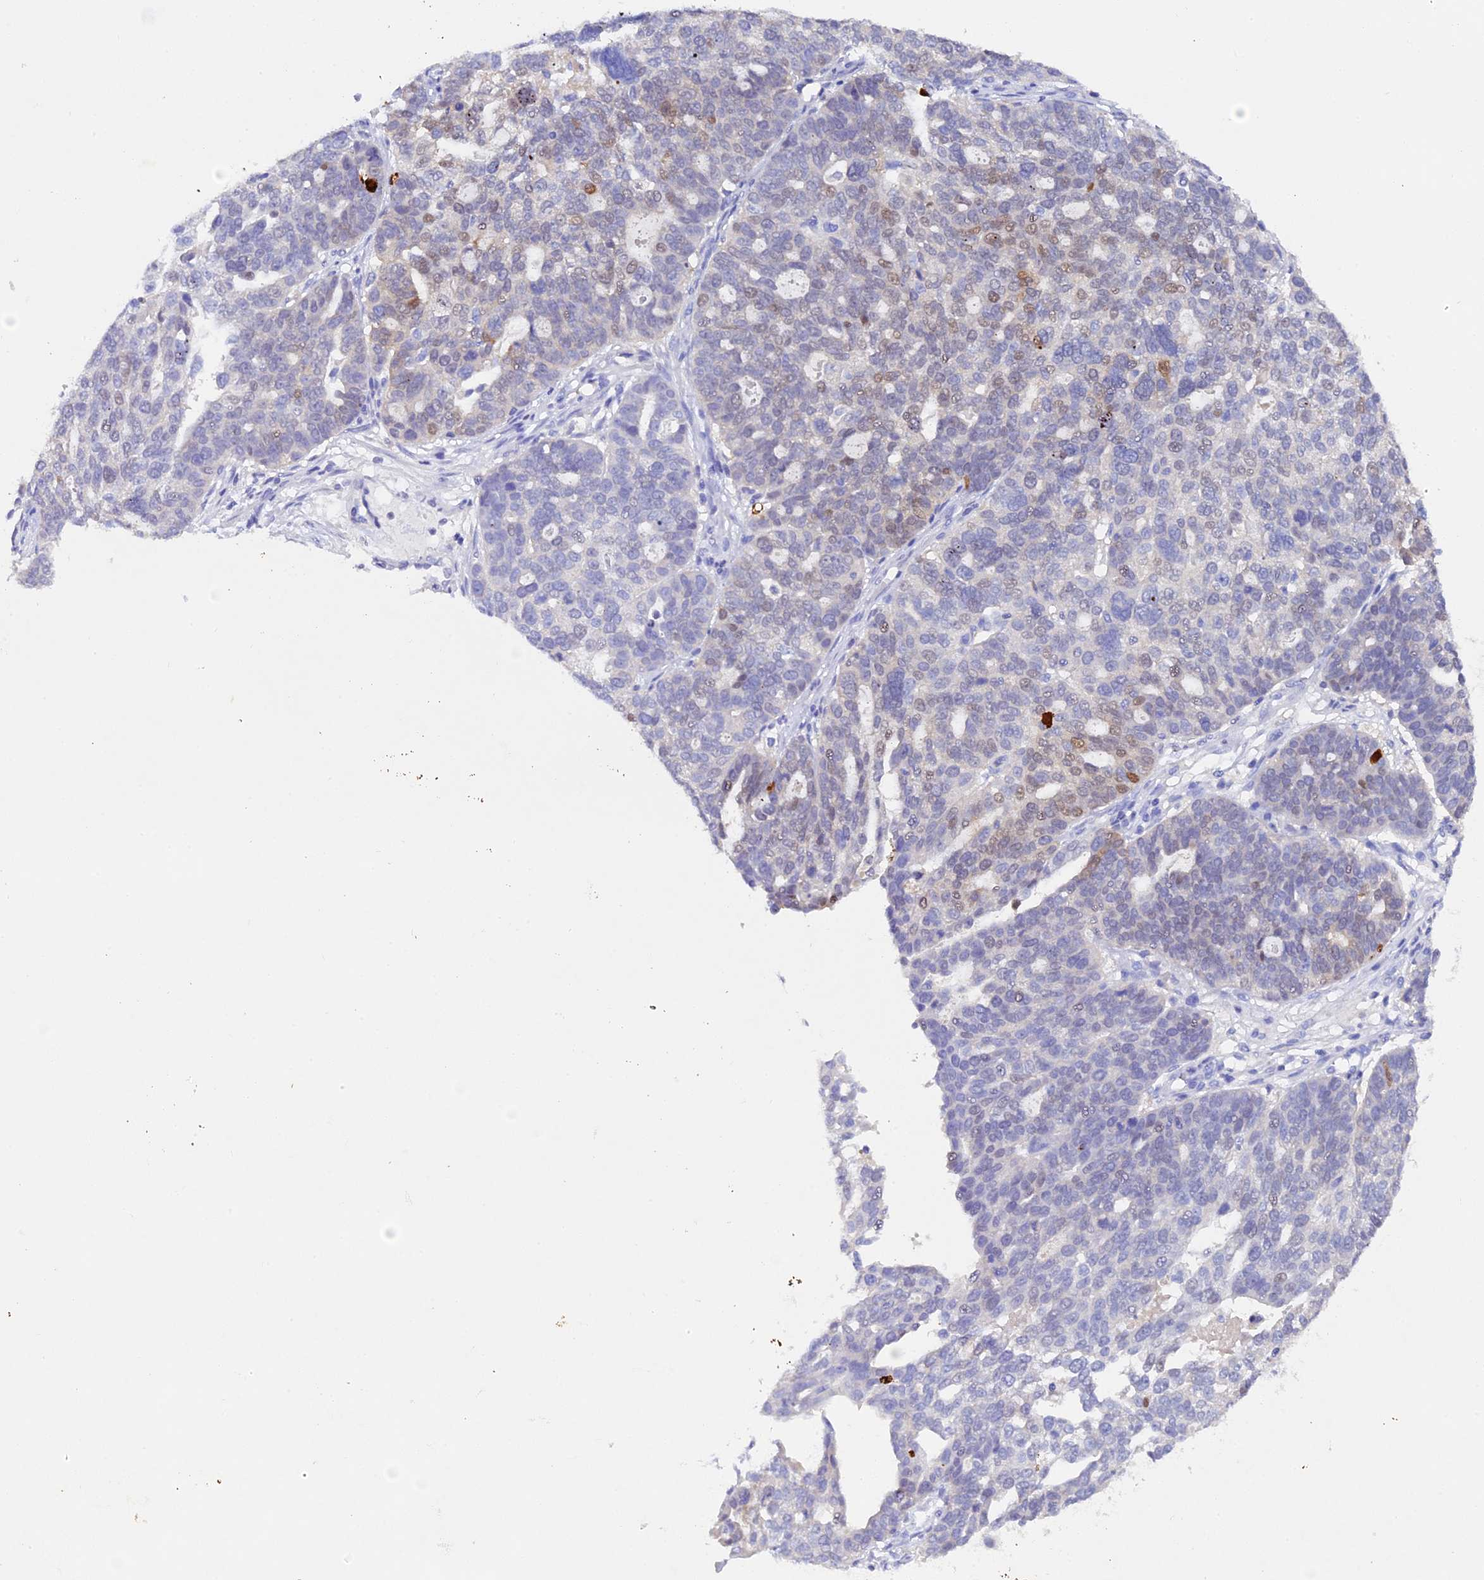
{"staining": {"intensity": "moderate", "quantity": "<25%", "location": "nuclear"}, "tissue": "ovarian cancer", "cell_type": "Tumor cells", "image_type": "cancer", "snomed": [{"axis": "morphology", "description": "Cystadenocarcinoma, serous, NOS"}, {"axis": "topography", "description": "Ovary"}], "caption": "High-magnification brightfield microscopy of ovarian serous cystadenocarcinoma stained with DAB (3,3'-diaminobenzidine) (brown) and counterstained with hematoxylin (blue). tumor cells exhibit moderate nuclear staining is identified in about<25% of cells.", "gene": "TGDS", "patient": {"sex": "female", "age": 59}}